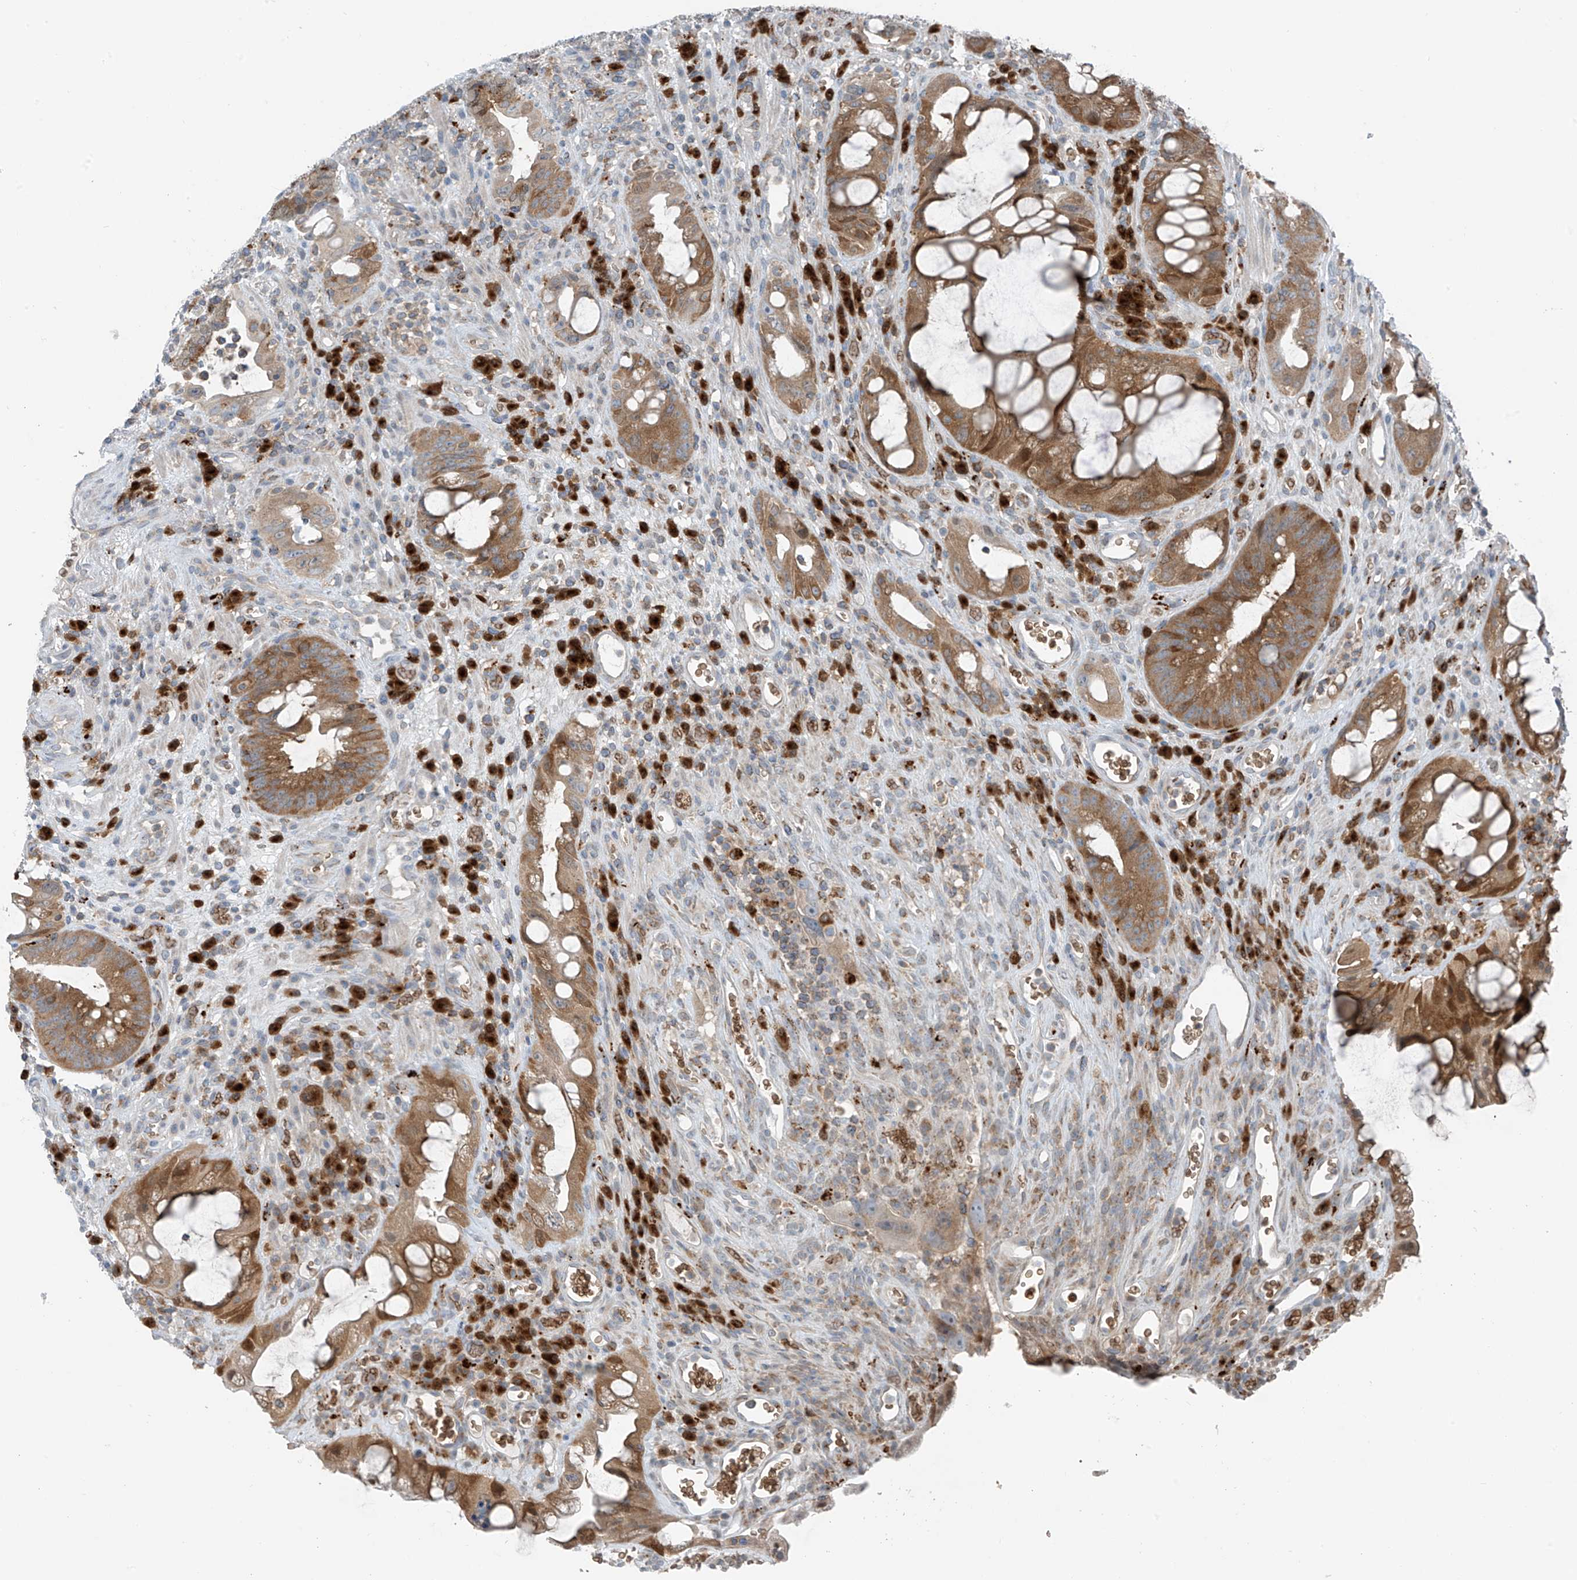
{"staining": {"intensity": "moderate", "quantity": "25%-75%", "location": "cytoplasmic/membranous"}, "tissue": "colorectal cancer", "cell_type": "Tumor cells", "image_type": "cancer", "snomed": [{"axis": "morphology", "description": "Adenocarcinoma, NOS"}, {"axis": "topography", "description": "Rectum"}], "caption": "Protein staining shows moderate cytoplasmic/membranous staining in about 25%-75% of tumor cells in adenocarcinoma (colorectal).", "gene": "SLC12A6", "patient": {"sex": "male", "age": 59}}